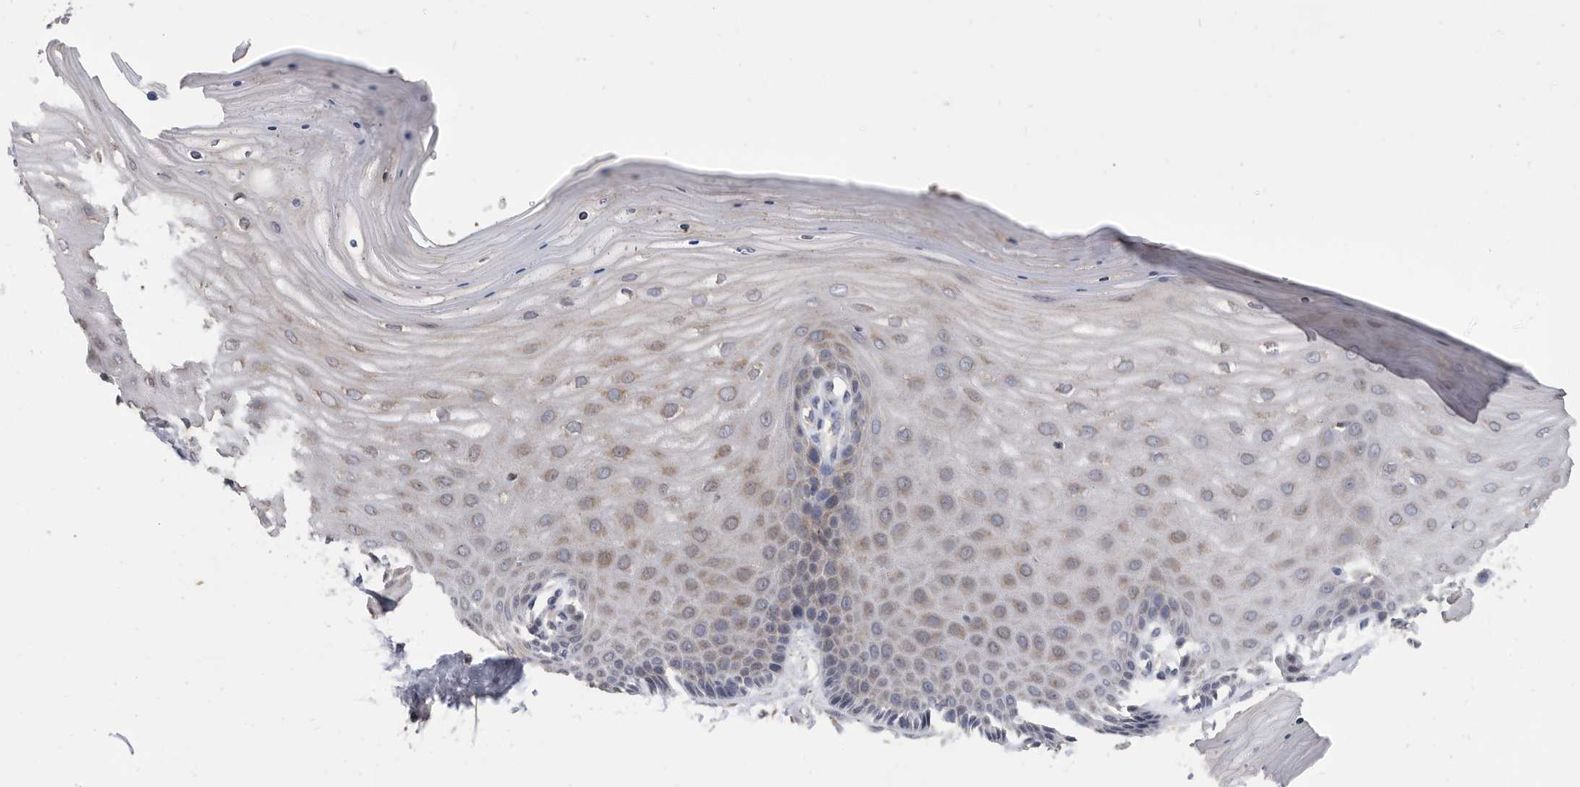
{"staining": {"intensity": "moderate", "quantity": ">75%", "location": "cytoplasmic/membranous"}, "tissue": "cervix", "cell_type": "Glandular cells", "image_type": "normal", "snomed": [{"axis": "morphology", "description": "Normal tissue, NOS"}, {"axis": "topography", "description": "Cervix"}], "caption": "IHC (DAB) staining of normal human cervix shows moderate cytoplasmic/membranous protein positivity in approximately >75% of glandular cells.", "gene": "CRISPLD2", "patient": {"sex": "female", "age": 55}}